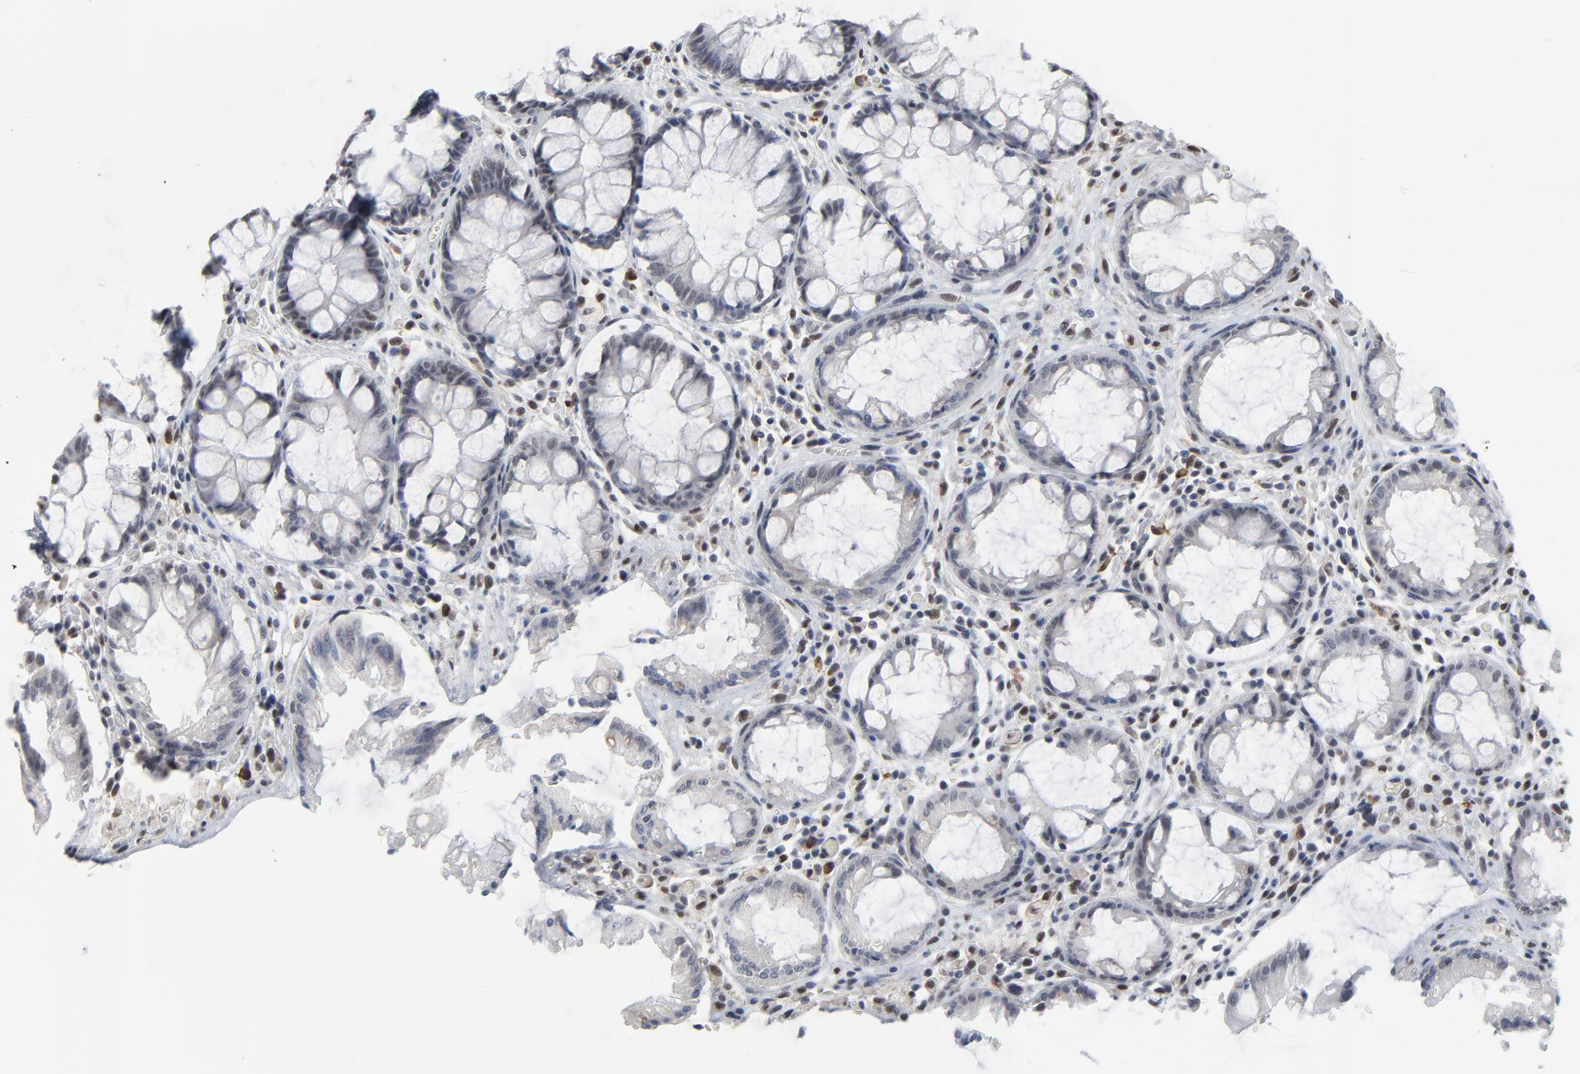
{"staining": {"intensity": "negative", "quantity": "none", "location": "none"}, "tissue": "rectum", "cell_type": "Glandular cells", "image_type": "normal", "snomed": [{"axis": "morphology", "description": "Normal tissue, NOS"}, {"axis": "topography", "description": "Rectum"}], "caption": "High power microscopy histopathology image of an immunohistochemistry histopathology image of benign rectum, revealing no significant positivity in glandular cells.", "gene": "ATF7", "patient": {"sex": "female", "age": 46}}